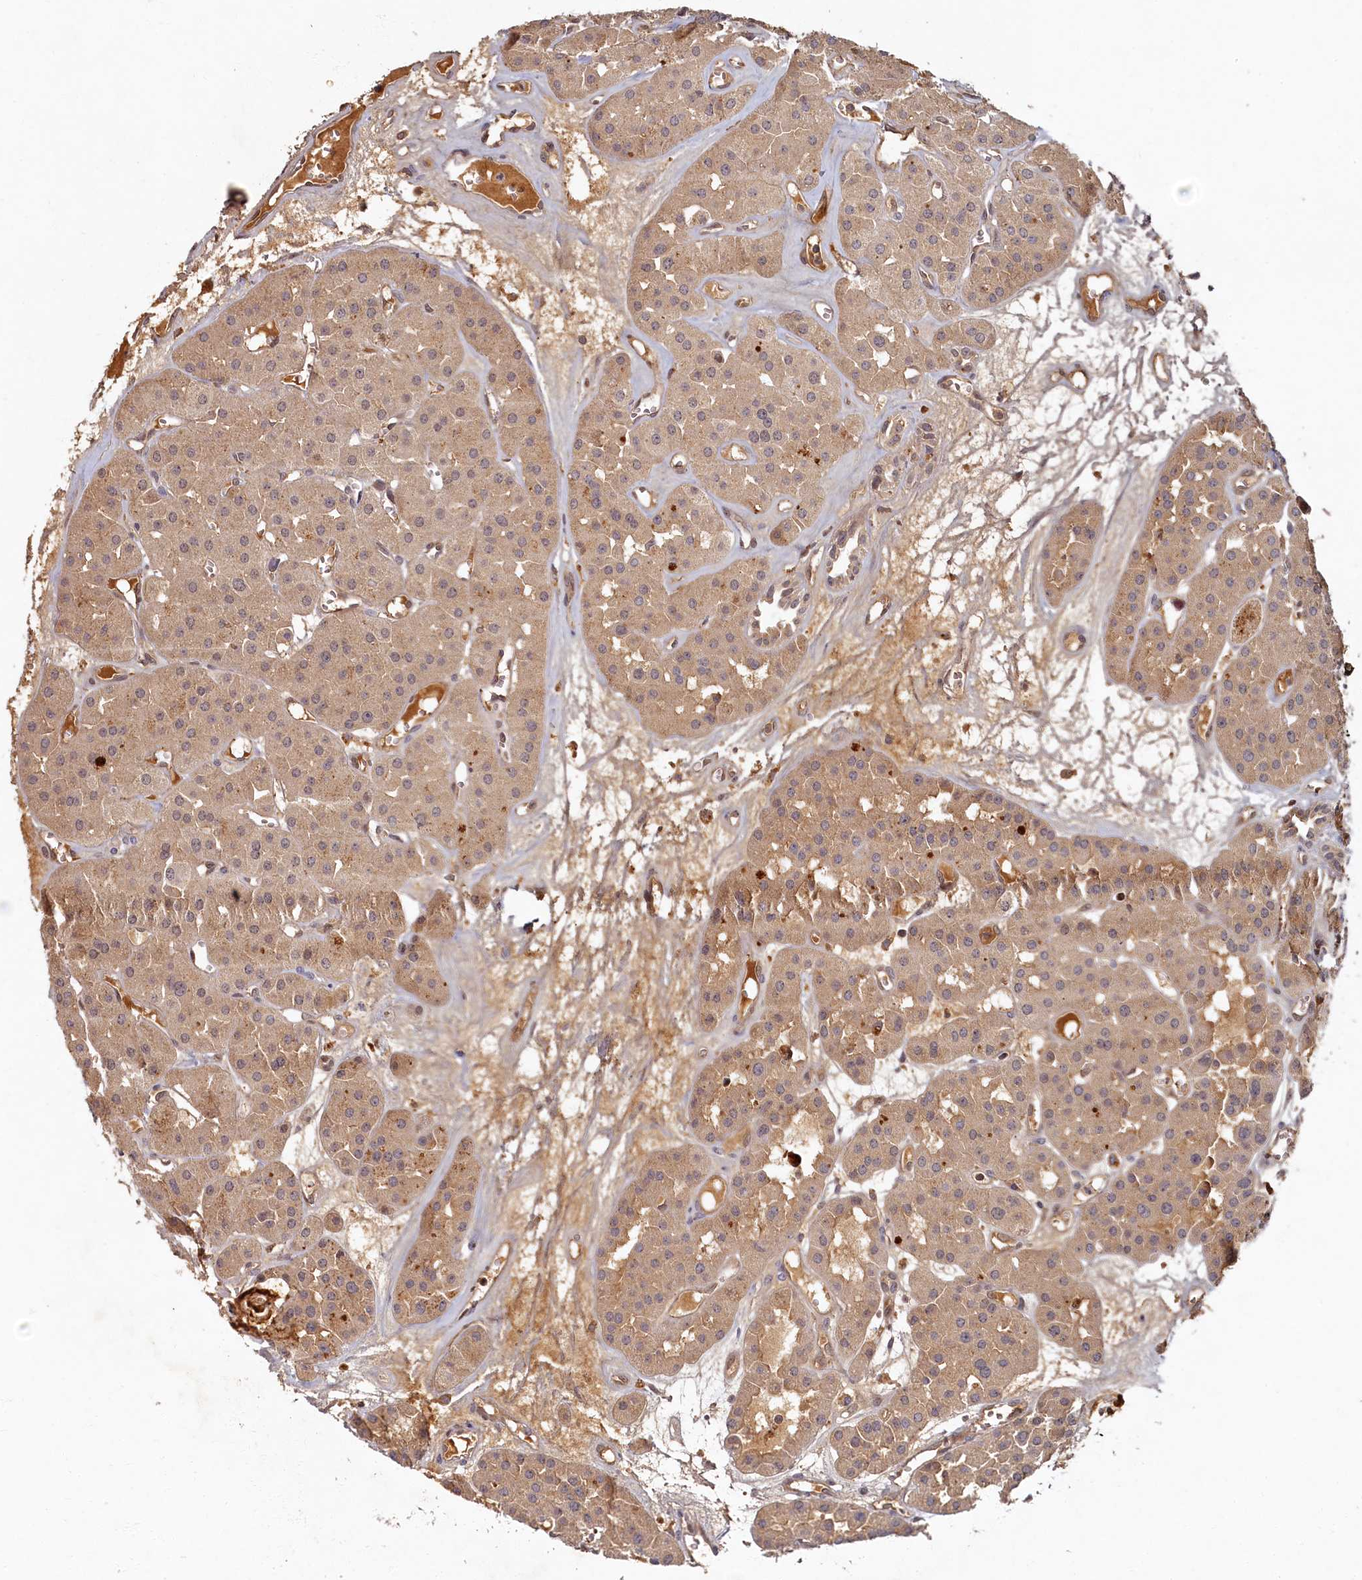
{"staining": {"intensity": "weak", "quantity": "25%-75%", "location": "cytoplasmic/membranous"}, "tissue": "renal cancer", "cell_type": "Tumor cells", "image_type": "cancer", "snomed": [{"axis": "morphology", "description": "Carcinoma, NOS"}, {"axis": "topography", "description": "Kidney"}], "caption": "Renal cancer (carcinoma) was stained to show a protein in brown. There is low levels of weak cytoplasmic/membranous staining in about 25%-75% of tumor cells.", "gene": "LCMT2", "patient": {"sex": "female", "age": 75}}